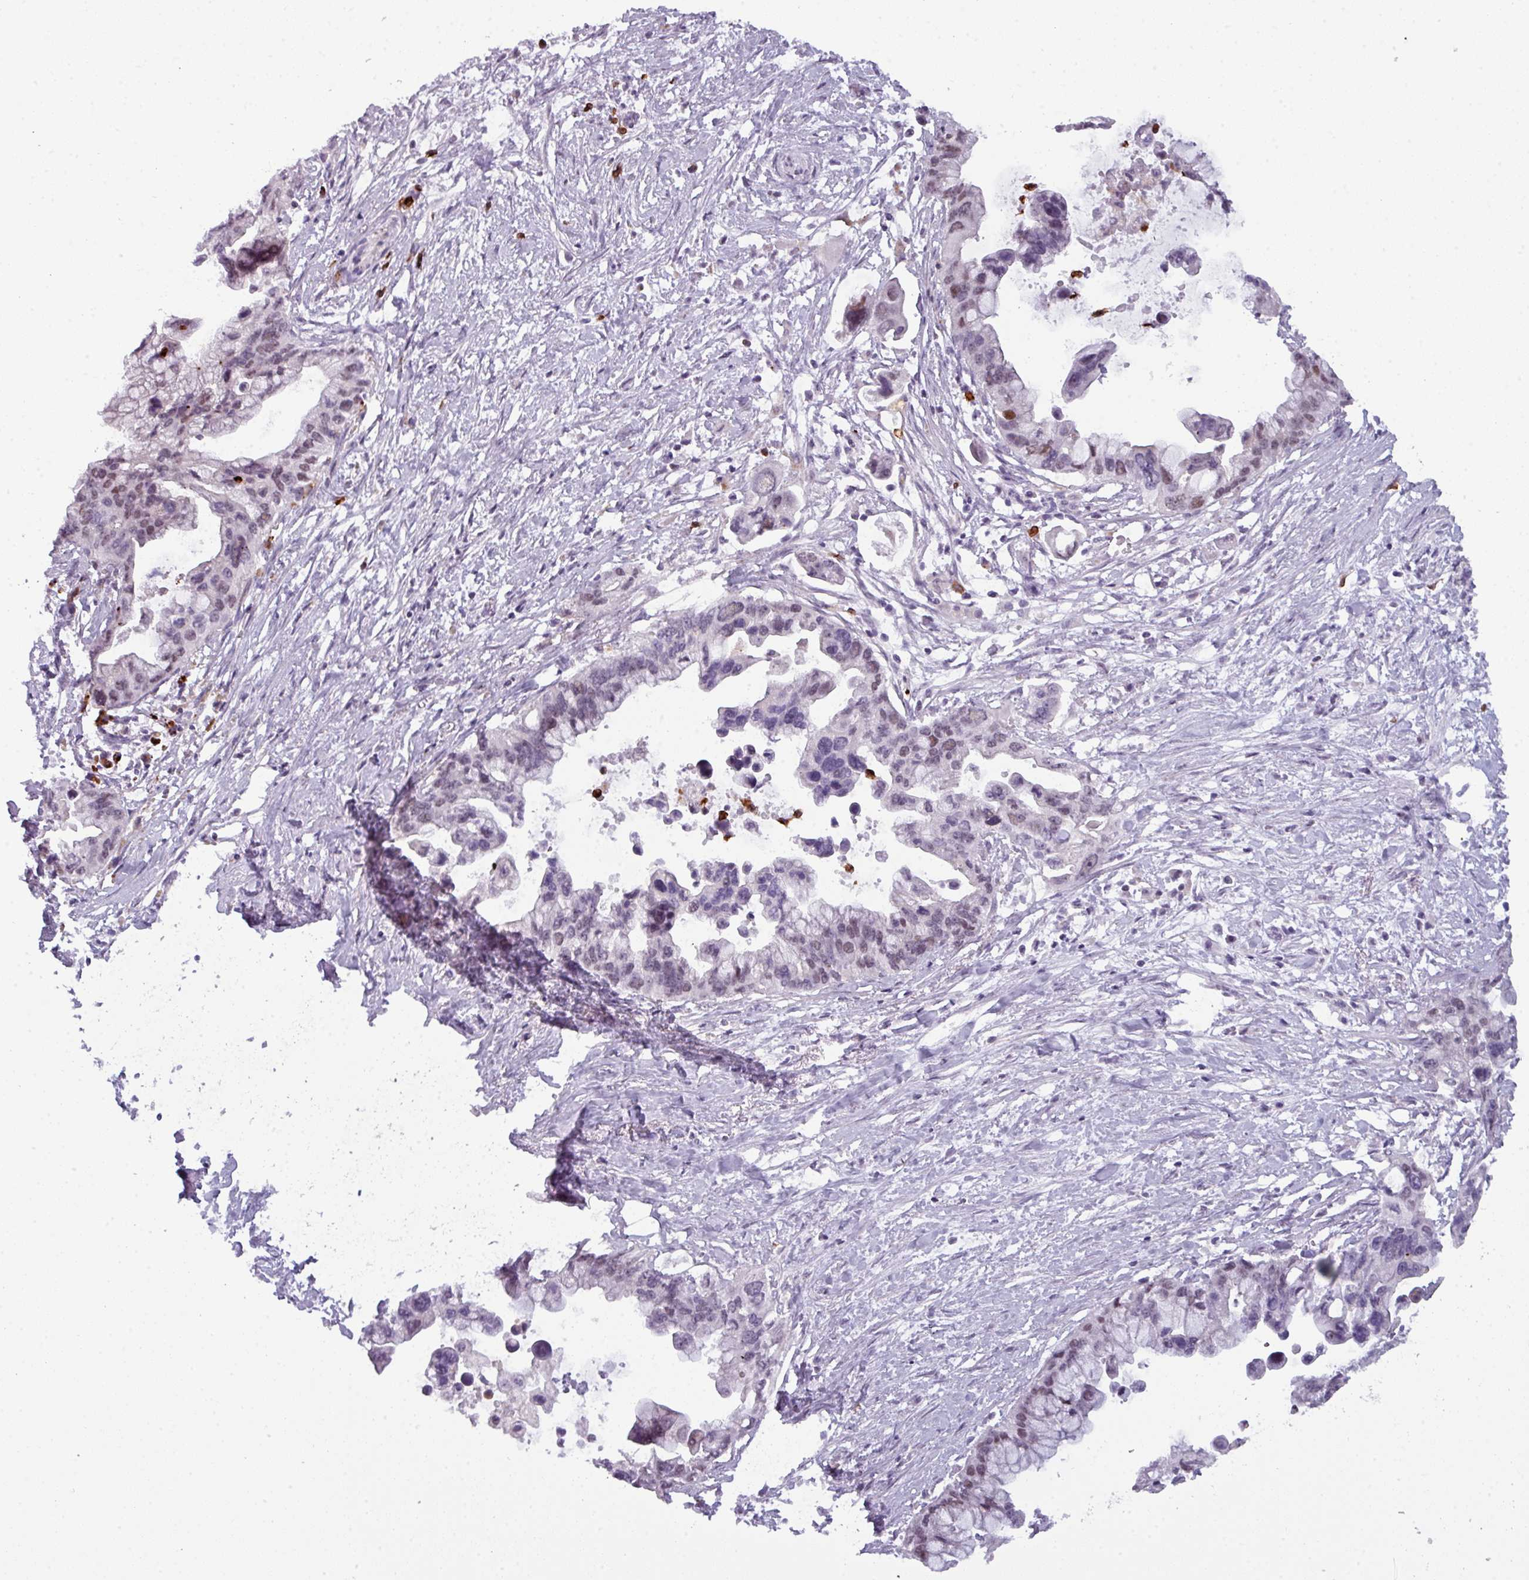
{"staining": {"intensity": "negative", "quantity": "none", "location": "none"}, "tissue": "pancreatic cancer", "cell_type": "Tumor cells", "image_type": "cancer", "snomed": [{"axis": "morphology", "description": "Adenocarcinoma, NOS"}, {"axis": "topography", "description": "Pancreas"}], "caption": "This is a histopathology image of IHC staining of pancreatic cancer, which shows no staining in tumor cells. (Stains: DAB immunohistochemistry with hematoxylin counter stain, Microscopy: brightfield microscopy at high magnification).", "gene": "TMEFF1", "patient": {"sex": "female", "age": 83}}